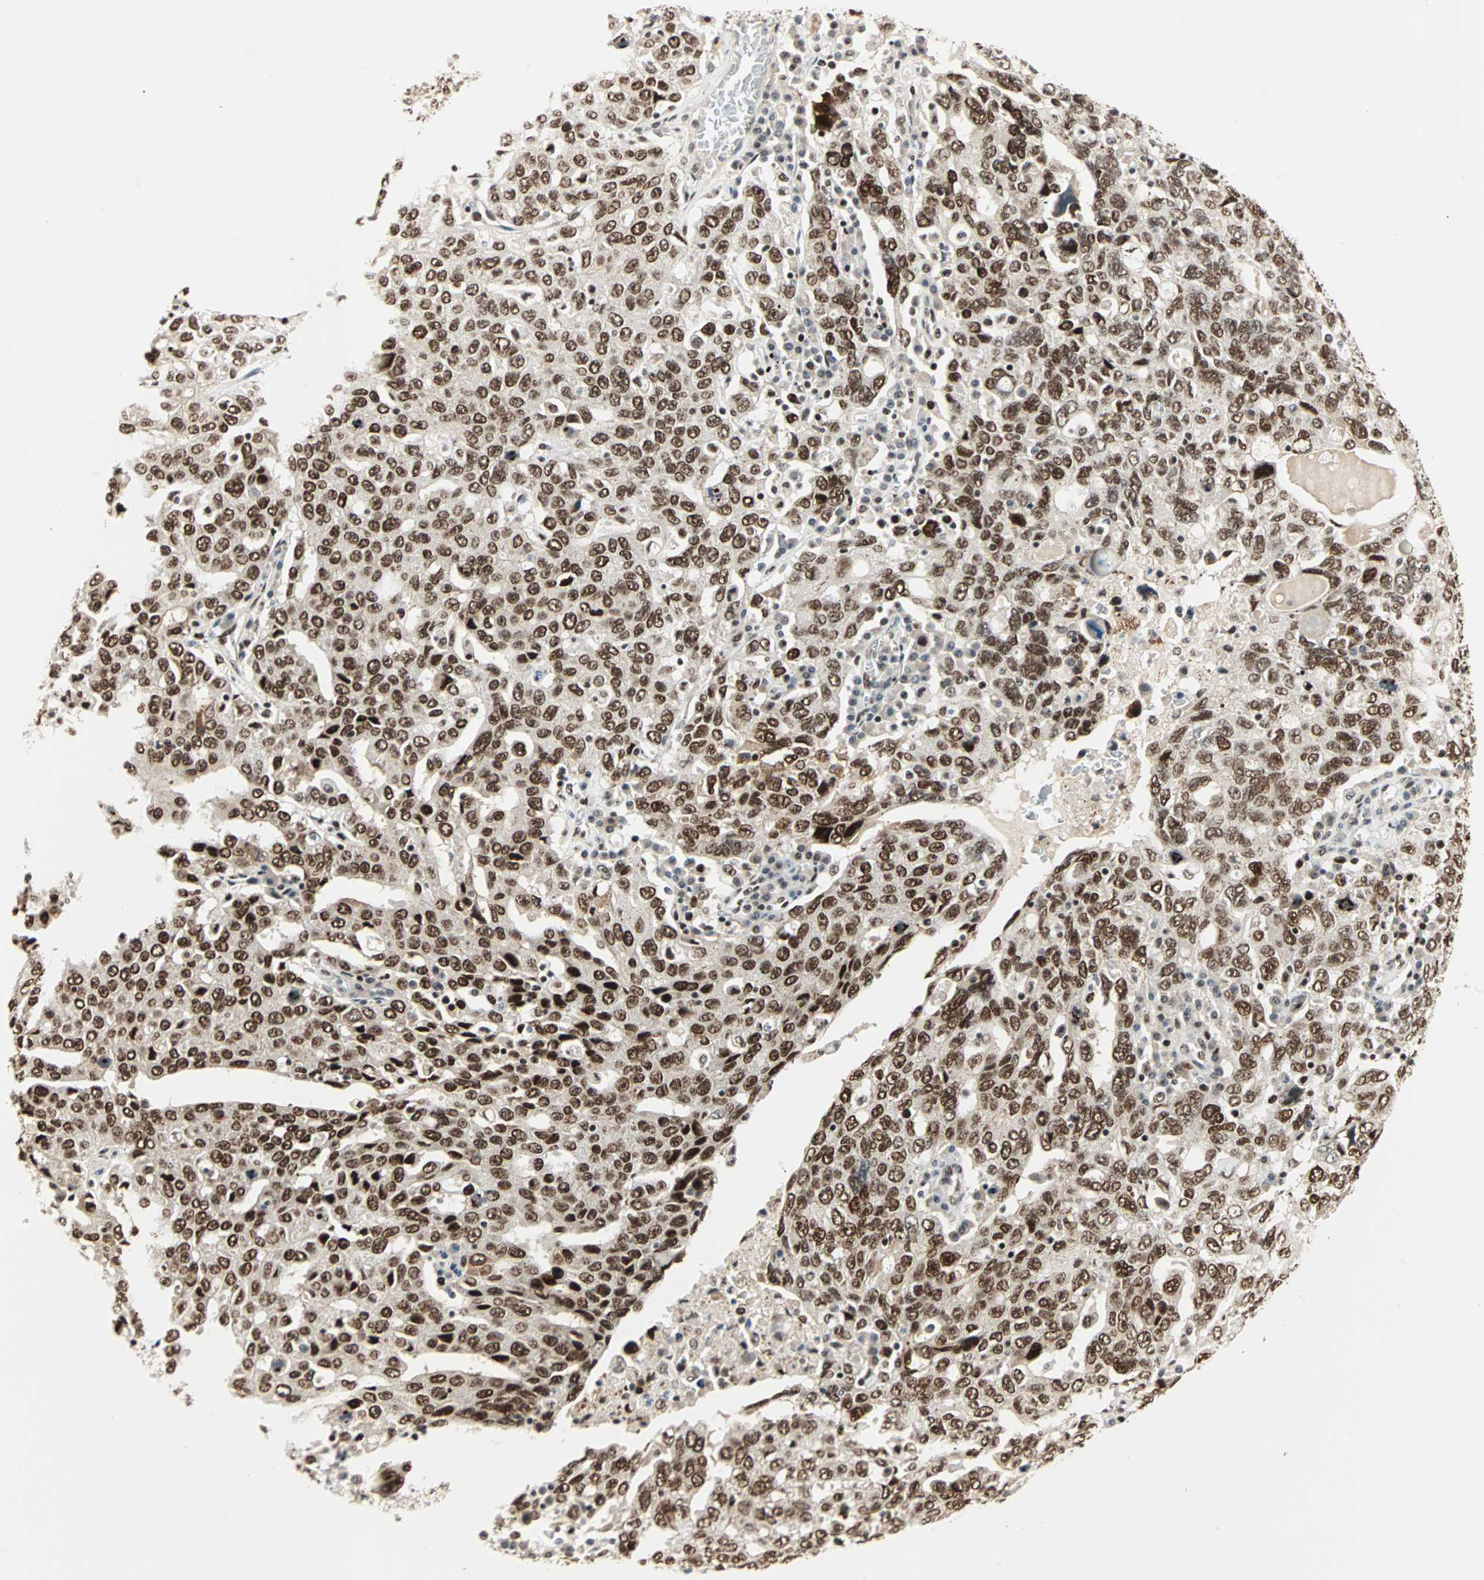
{"staining": {"intensity": "strong", "quantity": ">75%", "location": "nuclear"}, "tissue": "ovarian cancer", "cell_type": "Tumor cells", "image_type": "cancer", "snomed": [{"axis": "morphology", "description": "Carcinoma, endometroid"}, {"axis": "topography", "description": "Ovary"}], "caption": "DAB immunohistochemical staining of human ovarian cancer (endometroid carcinoma) demonstrates strong nuclear protein expression in about >75% of tumor cells.", "gene": "BLM", "patient": {"sex": "female", "age": 62}}